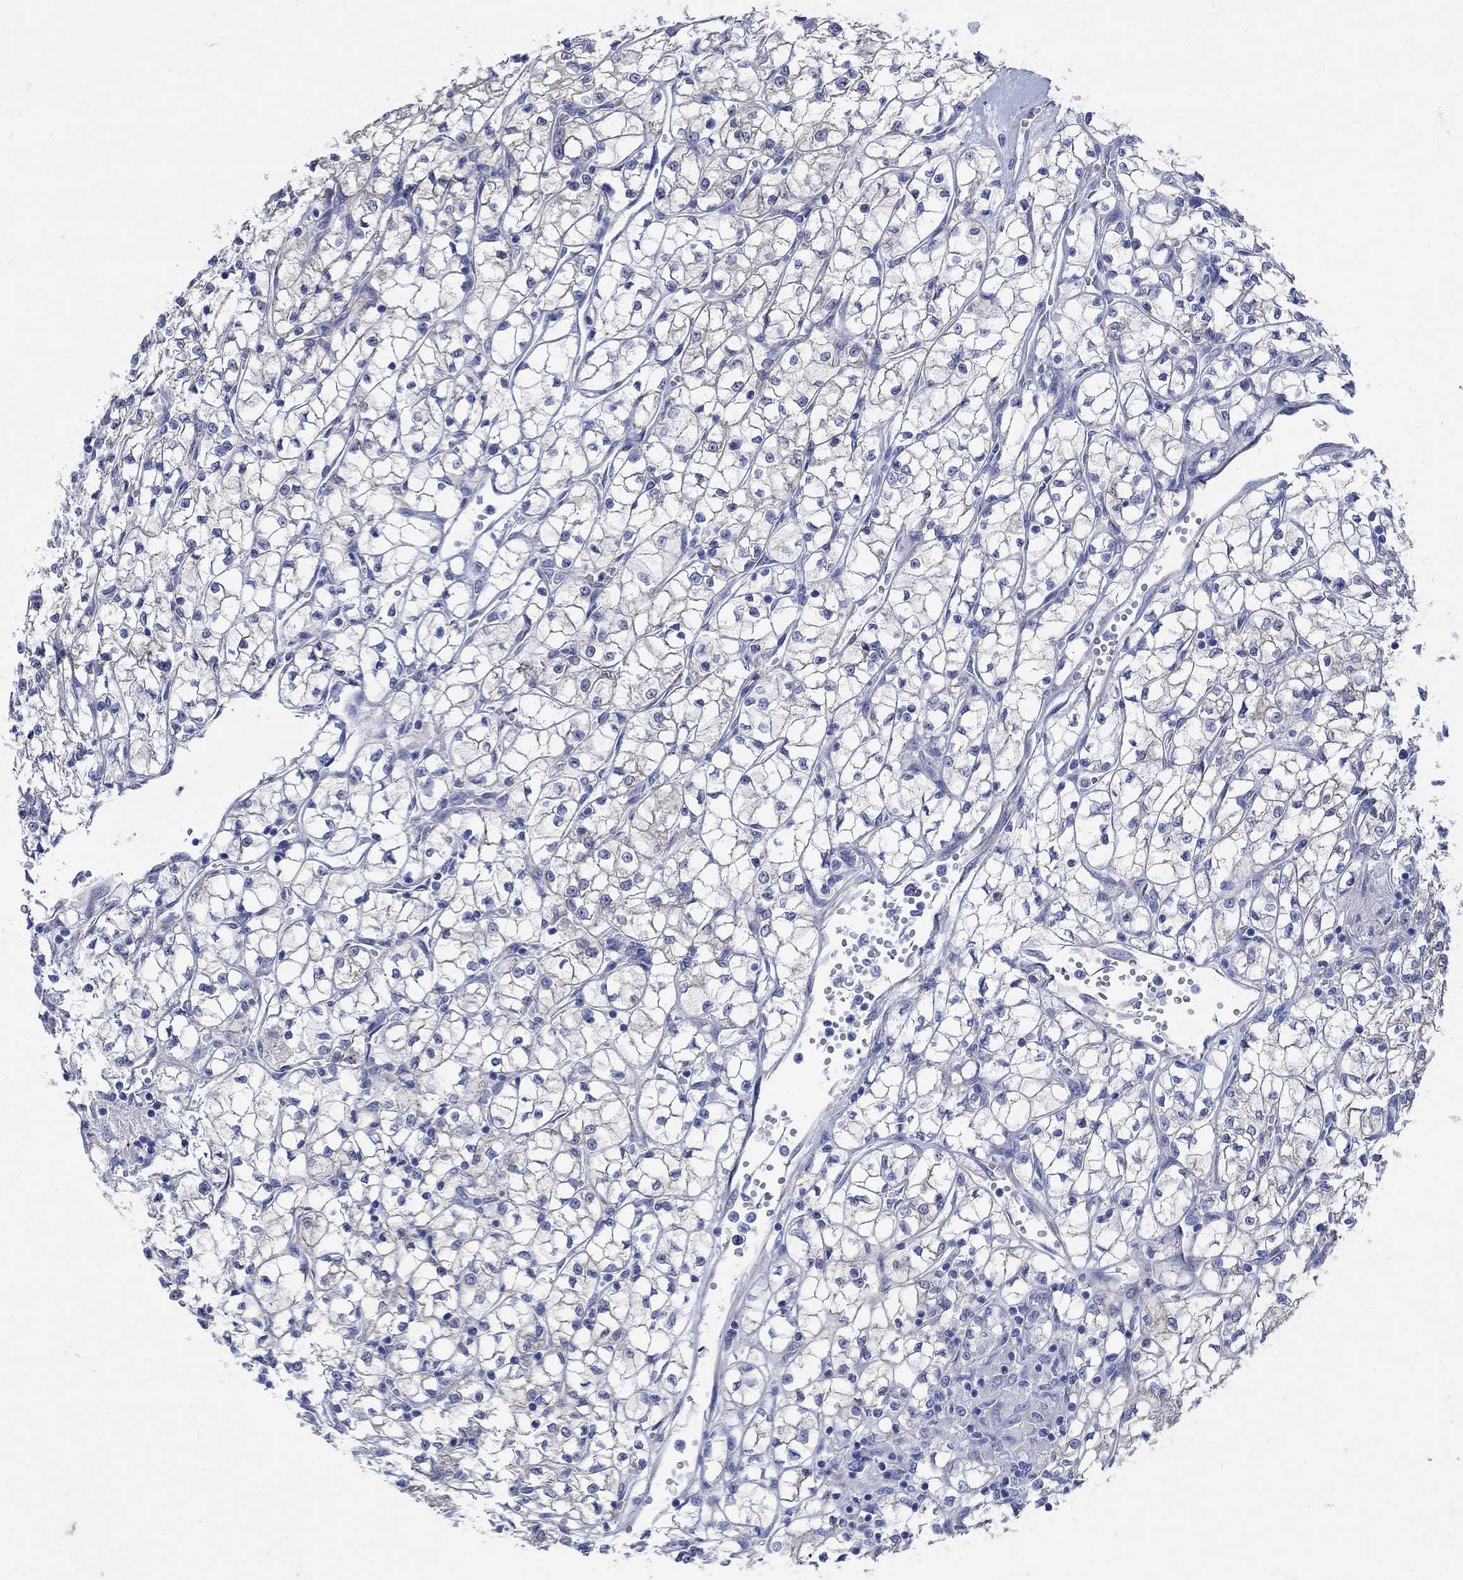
{"staining": {"intensity": "negative", "quantity": "none", "location": "none"}, "tissue": "renal cancer", "cell_type": "Tumor cells", "image_type": "cancer", "snomed": [{"axis": "morphology", "description": "Adenocarcinoma, NOS"}, {"axis": "topography", "description": "Kidney"}], "caption": "Immunohistochemistry micrograph of neoplastic tissue: renal cancer stained with DAB (3,3'-diaminobenzidine) displays no significant protein staining in tumor cells.", "gene": "ZDHHC14", "patient": {"sex": "female", "age": 64}}